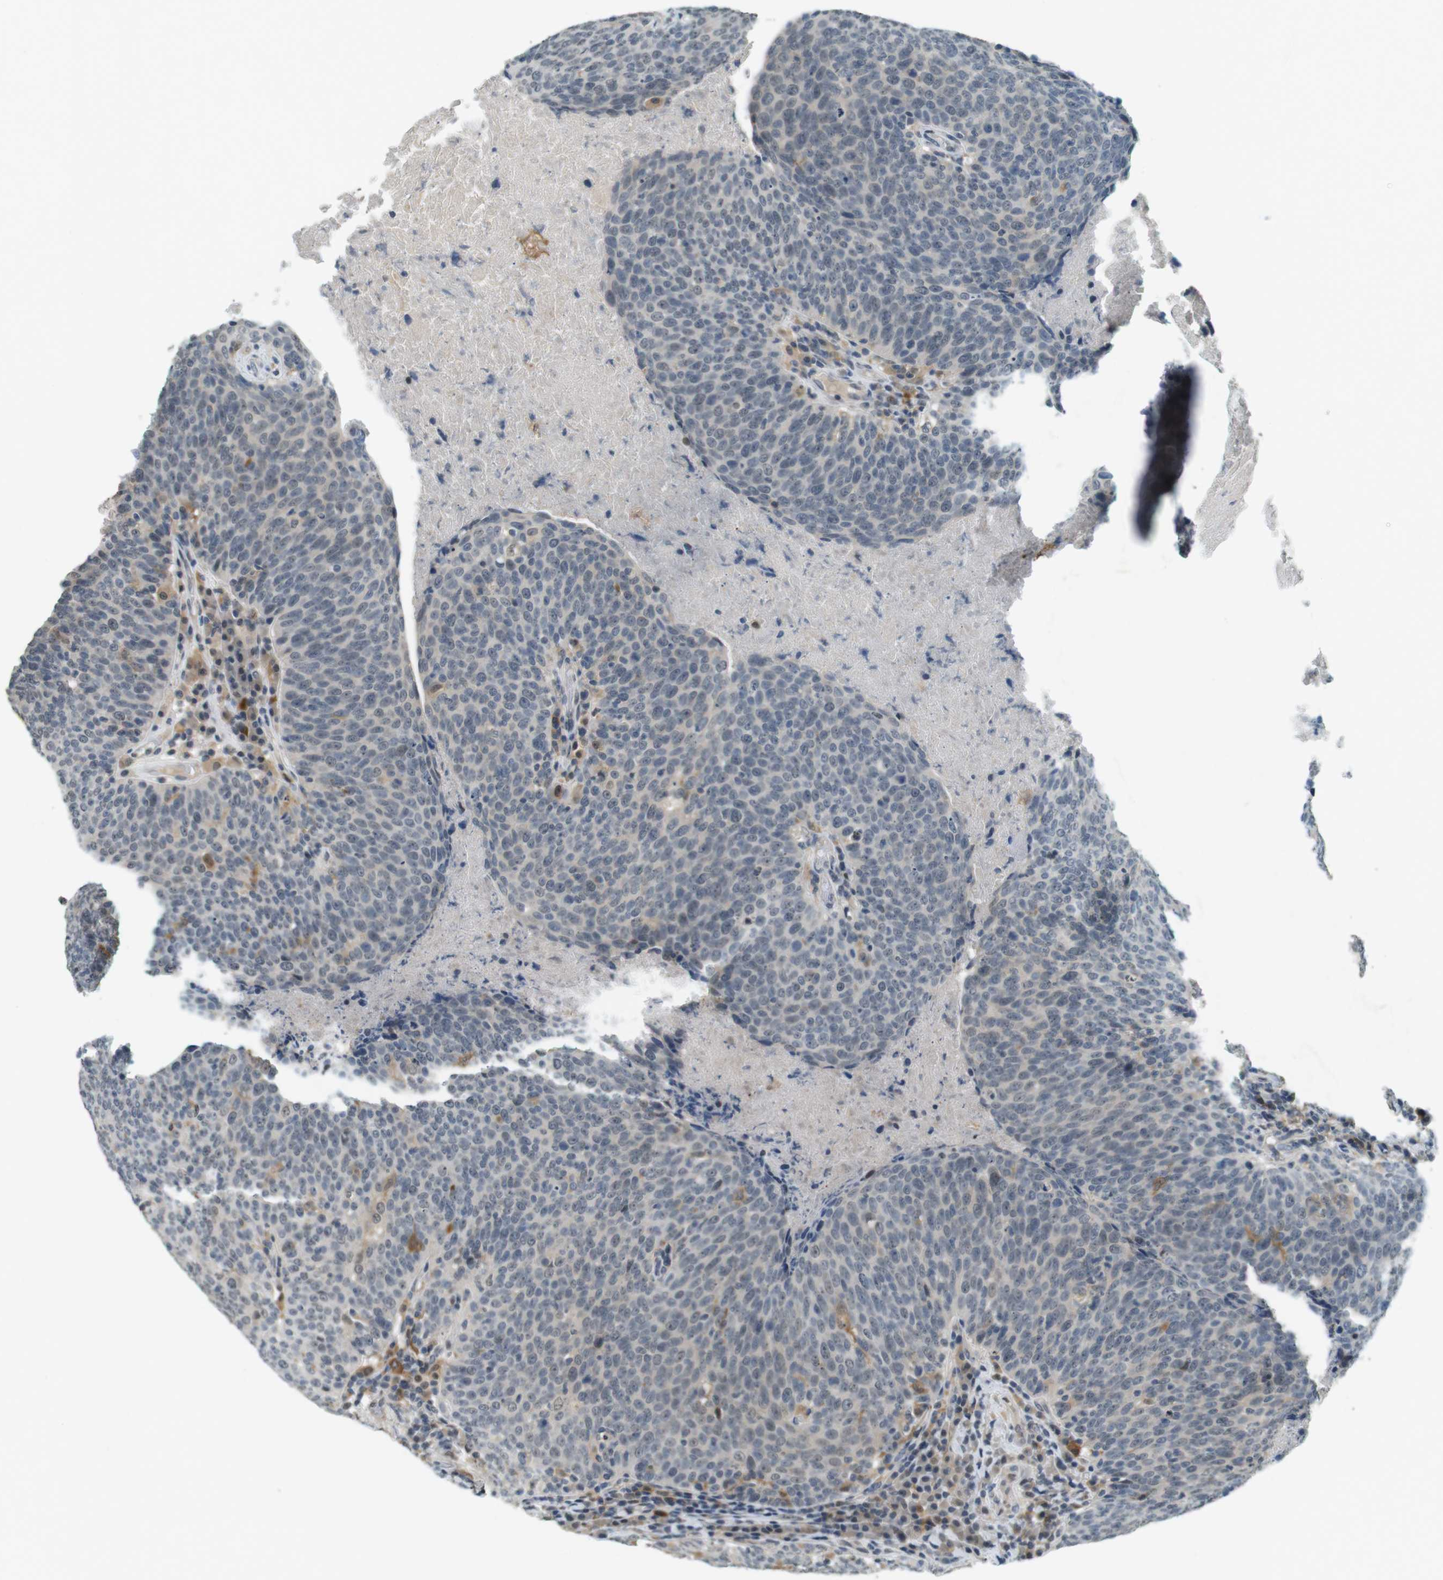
{"staining": {"intensity": "negative", "quantity": "none", "location": "none"}, "tissue": "head and neck cancer", "cell_type": "Tumor cells", "image_type": "cancer", "snomed": [{"axis": "morphology", "description": "Squamous cell carcinoma, NOS"}, {"axis": "morphology", "description": "Squamous cell carcinoma, metastatic, NOS"}, {"axis": "topography", "description": "Lymph node"}, {"axis": "topography", "description": "Head-Neck"}], "caption": "A photomicrograph of head and neck cancer stained for a protein shows no brown staining in tumor cells.", "gene": "CDK14", "patient": {"sex": "male", "age": 62}}